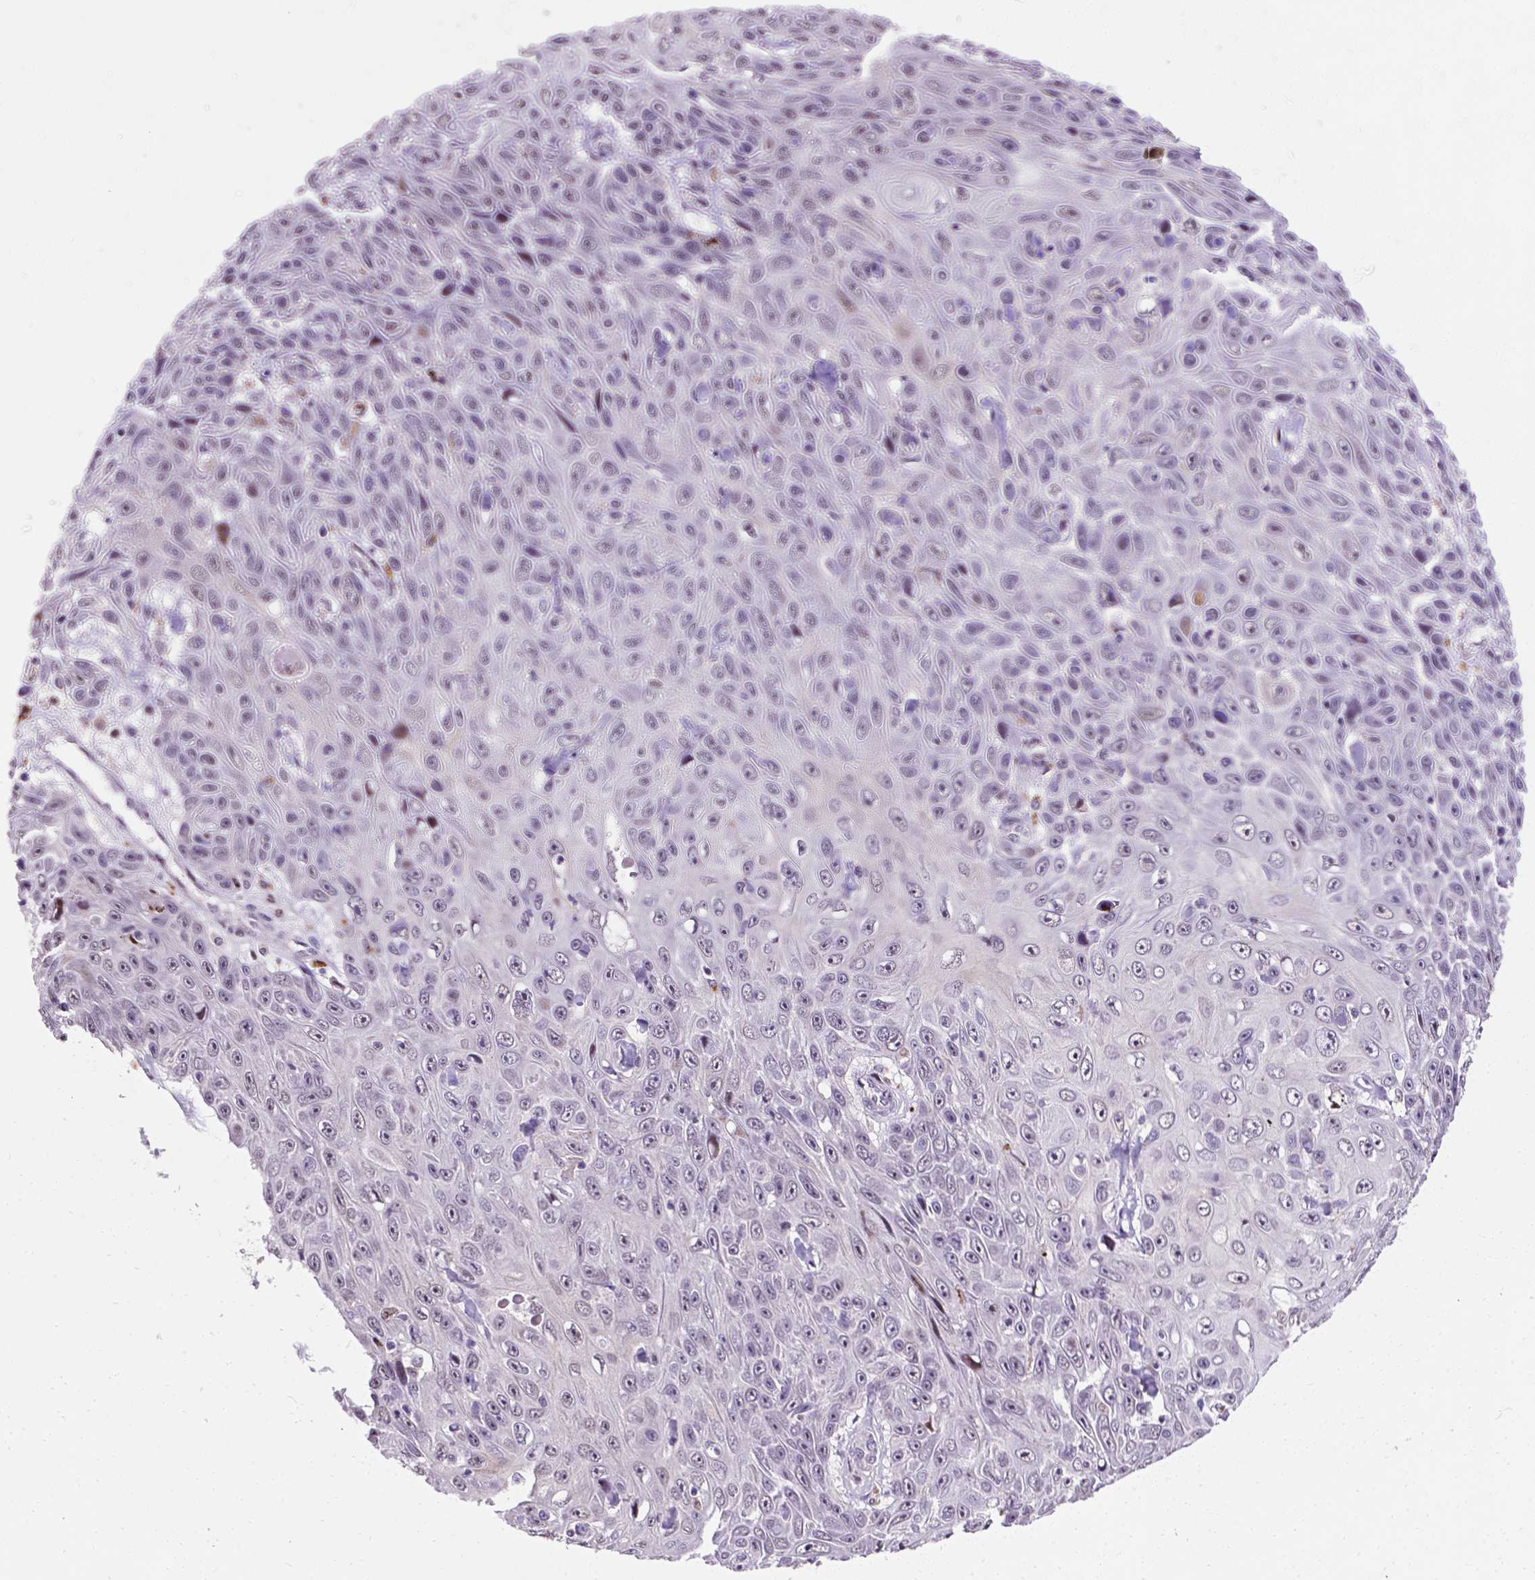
{"staining": {"intensity": "weak", "quantity": "<25%", "location": "cytoplasmic/membranous"}, "tissue": "skin cancer", "cell_type": "Tumor cells", "image_type": "cancer", "snomed": [{"axis": "morphology", "description": "Squamous cell carcinoma, NOS"}, {"axis": "topography", "description": "Skin"}], "caption": "Immunohistochemistry (IHC) histopathology image of squamous cell carcinoma (skin) stained for a protein (brown), which exhibits no staining in tumor cells. Brightfield microscopy of immunohistochemistry (IHC) stained with DAB (3,3'-diaminobenzidine) (brown) and hematoxylin (blue), captured at high magnification.", "gene": "SMAD3", "patient": {"sex": "male", "age": 82}}